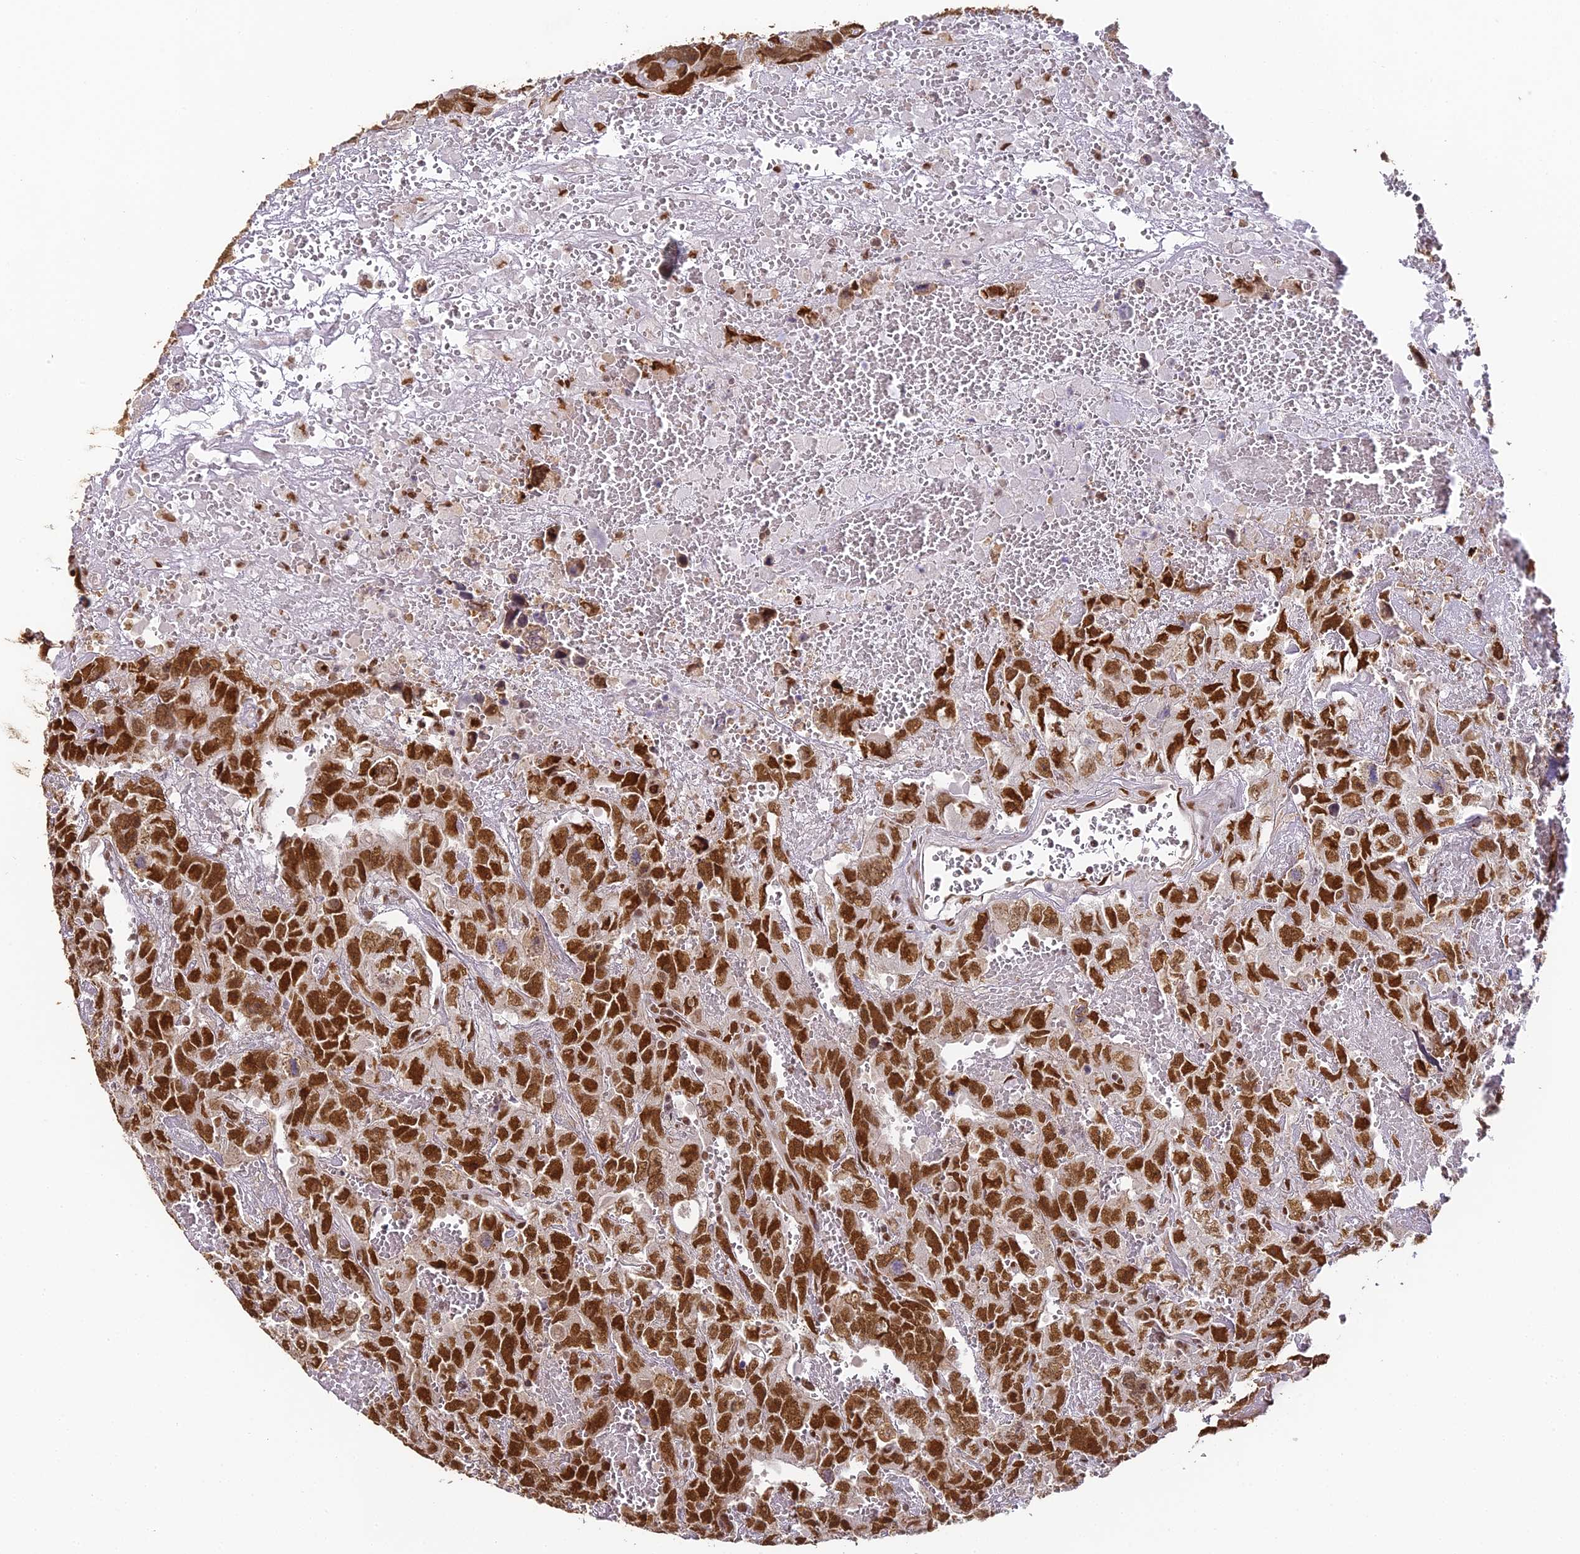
{"staining": {"intensity": "strong", "quantity": ">75%", "location": "nuclear"}, "tissue": "testis cancer", "cell_type": "Tumor cells", "image_type": "cancer", "snomed": [{"axis": "morphology", "description": "Carcinoma, Embryonal, NOS"}, {"axis": "topography", "description": "Testis"}], "caption": "Strong nuclear positivity is present in about >75% of tumor cells in testis cancer (embryonal carcinoma). The staining was performed using DAB, with brown indicating positive protein expression. Nuclei are stained blue with hematoxylin.", "gene": "HNRNPA1", "patient": {"sex": "male", "age": 45}}